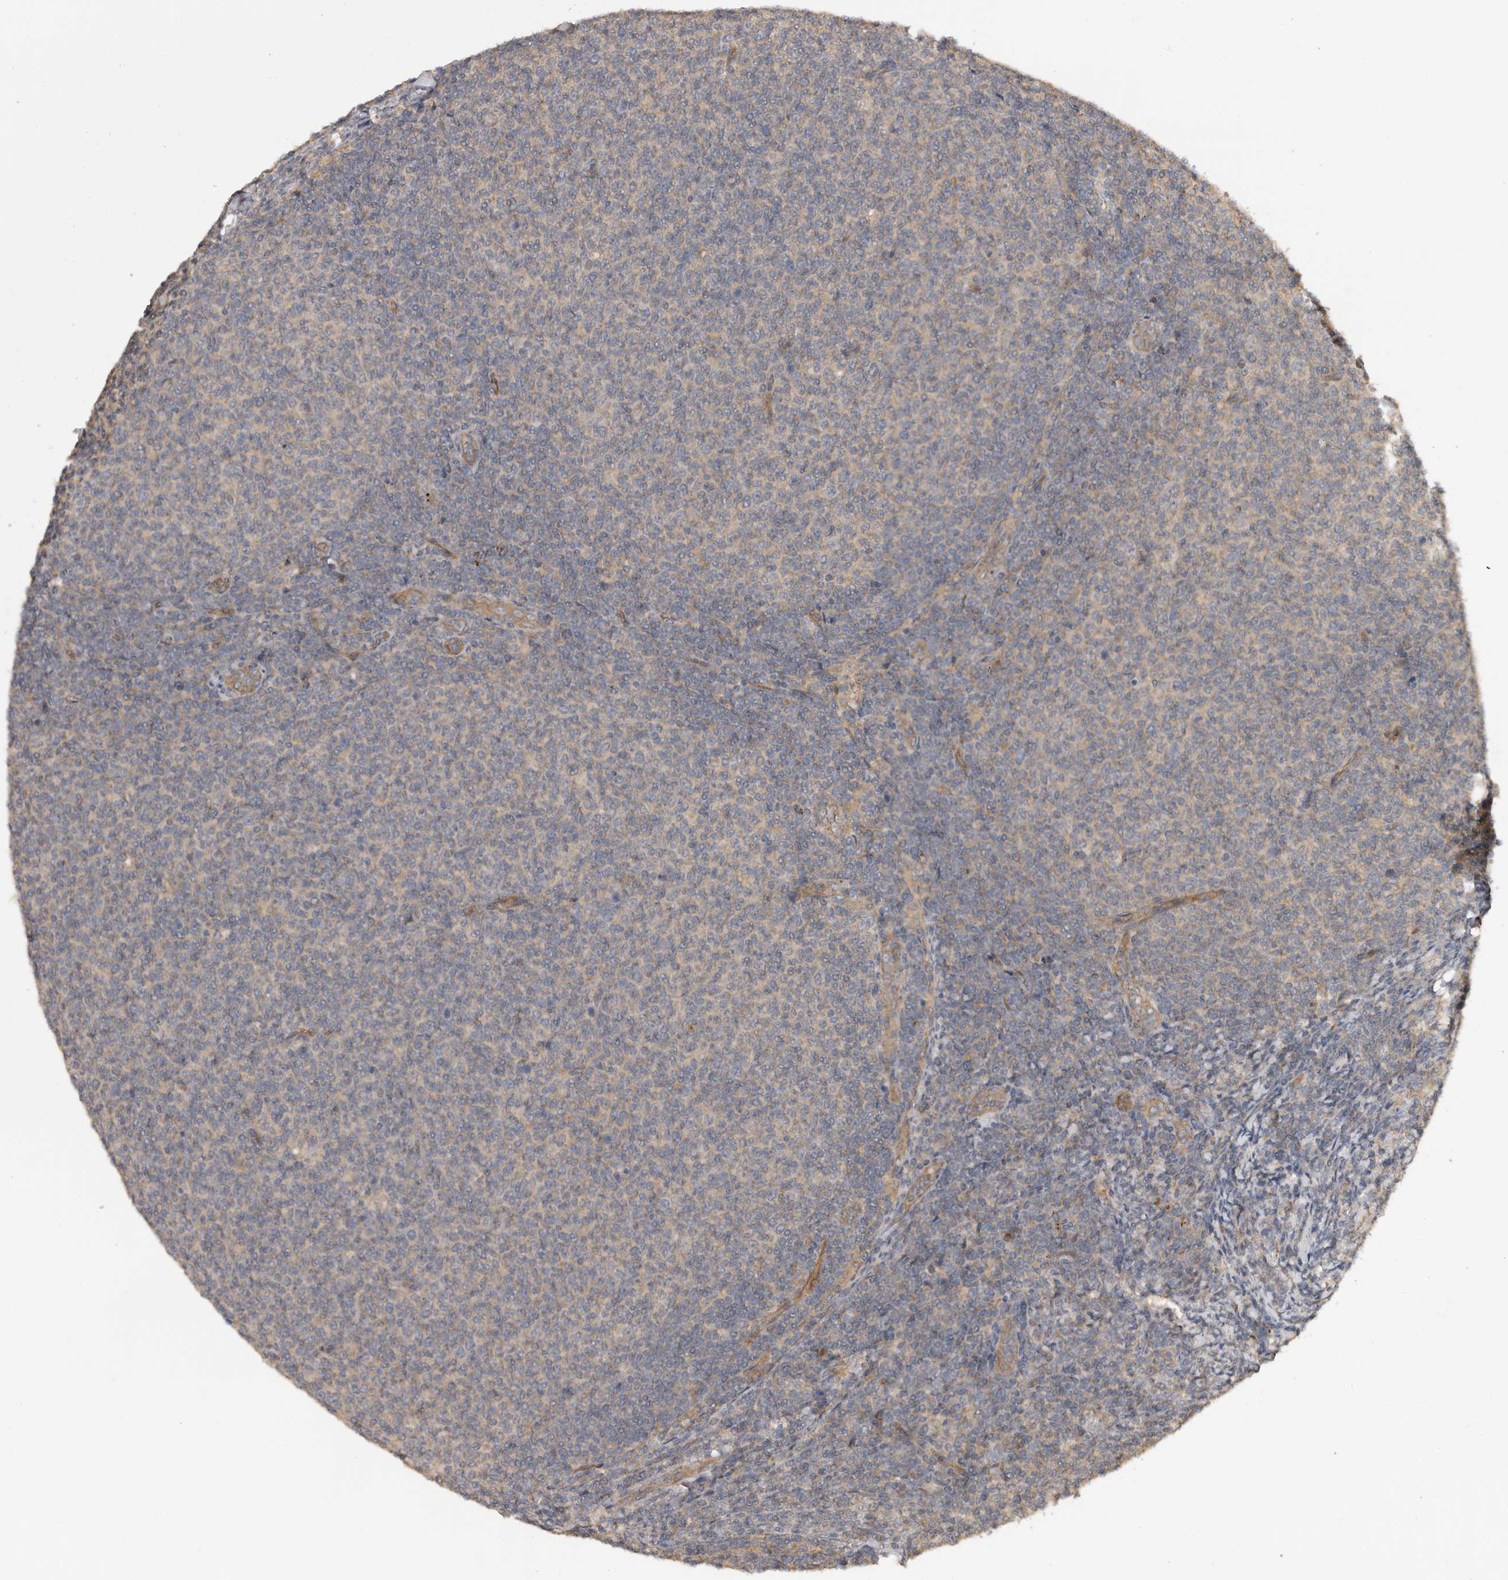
{"staining": {"intensity": "negative", "quantity": "none", "location": "none"}, "tissue": "lymphoma", "cell_type": "Tumor cells", "image_type": "cancer", "snomed": [{"axis": "morphology", "description": "Malignant lymphoma, non-Hodgkin's type, Low grade"}, {"axis": "topography", "description": "Lymph node"}], "caption": "Immunohistochemical staining of human low-grade malignant lymphoma, non-Hodgkin's type exhibits no significant positivity in tumor cells.", "gene": "ZNF232", "patient": {"sex": "male", "age": 66}}